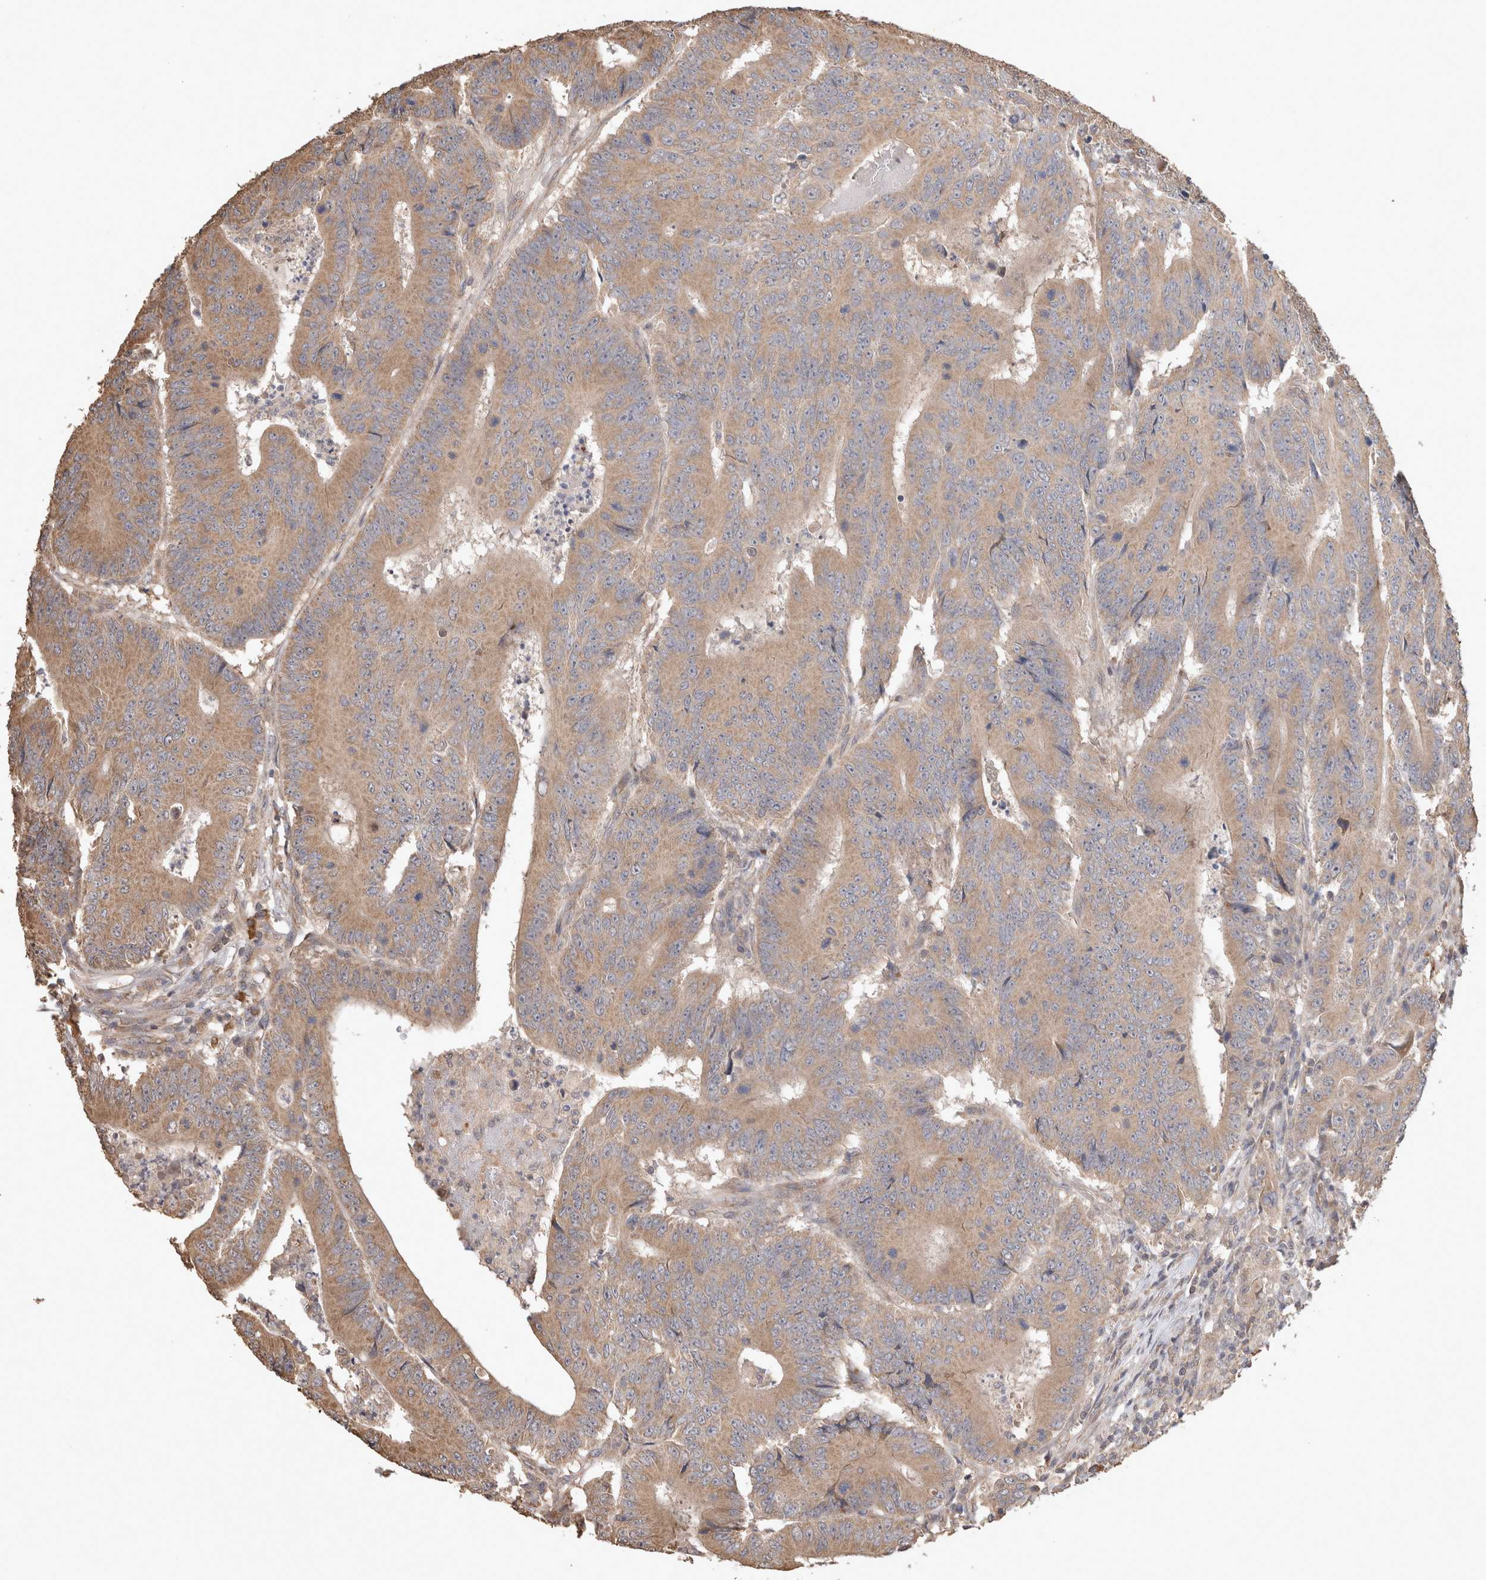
{"staining": {"intensity": "moderate", "quantity": ">75%", "location": "cytoplasmic/membranous"}, "tissue": "colorectal cancer", "cell_type": "Tumor cells", "image_type": "cancer", "snomed": [{"axis": "morphology", "description": "Adenocarcinoma, NOS"}, {"axis": "topography", "description": "Colon"}], "caption": "Protein staining of colorectal adenocarcinoma tissue displays moderate cytoplasmic/membranous expression in about >75% of tumor cells.", "gene": "HROB", "patient": {"sex": "male", "age": 83}}